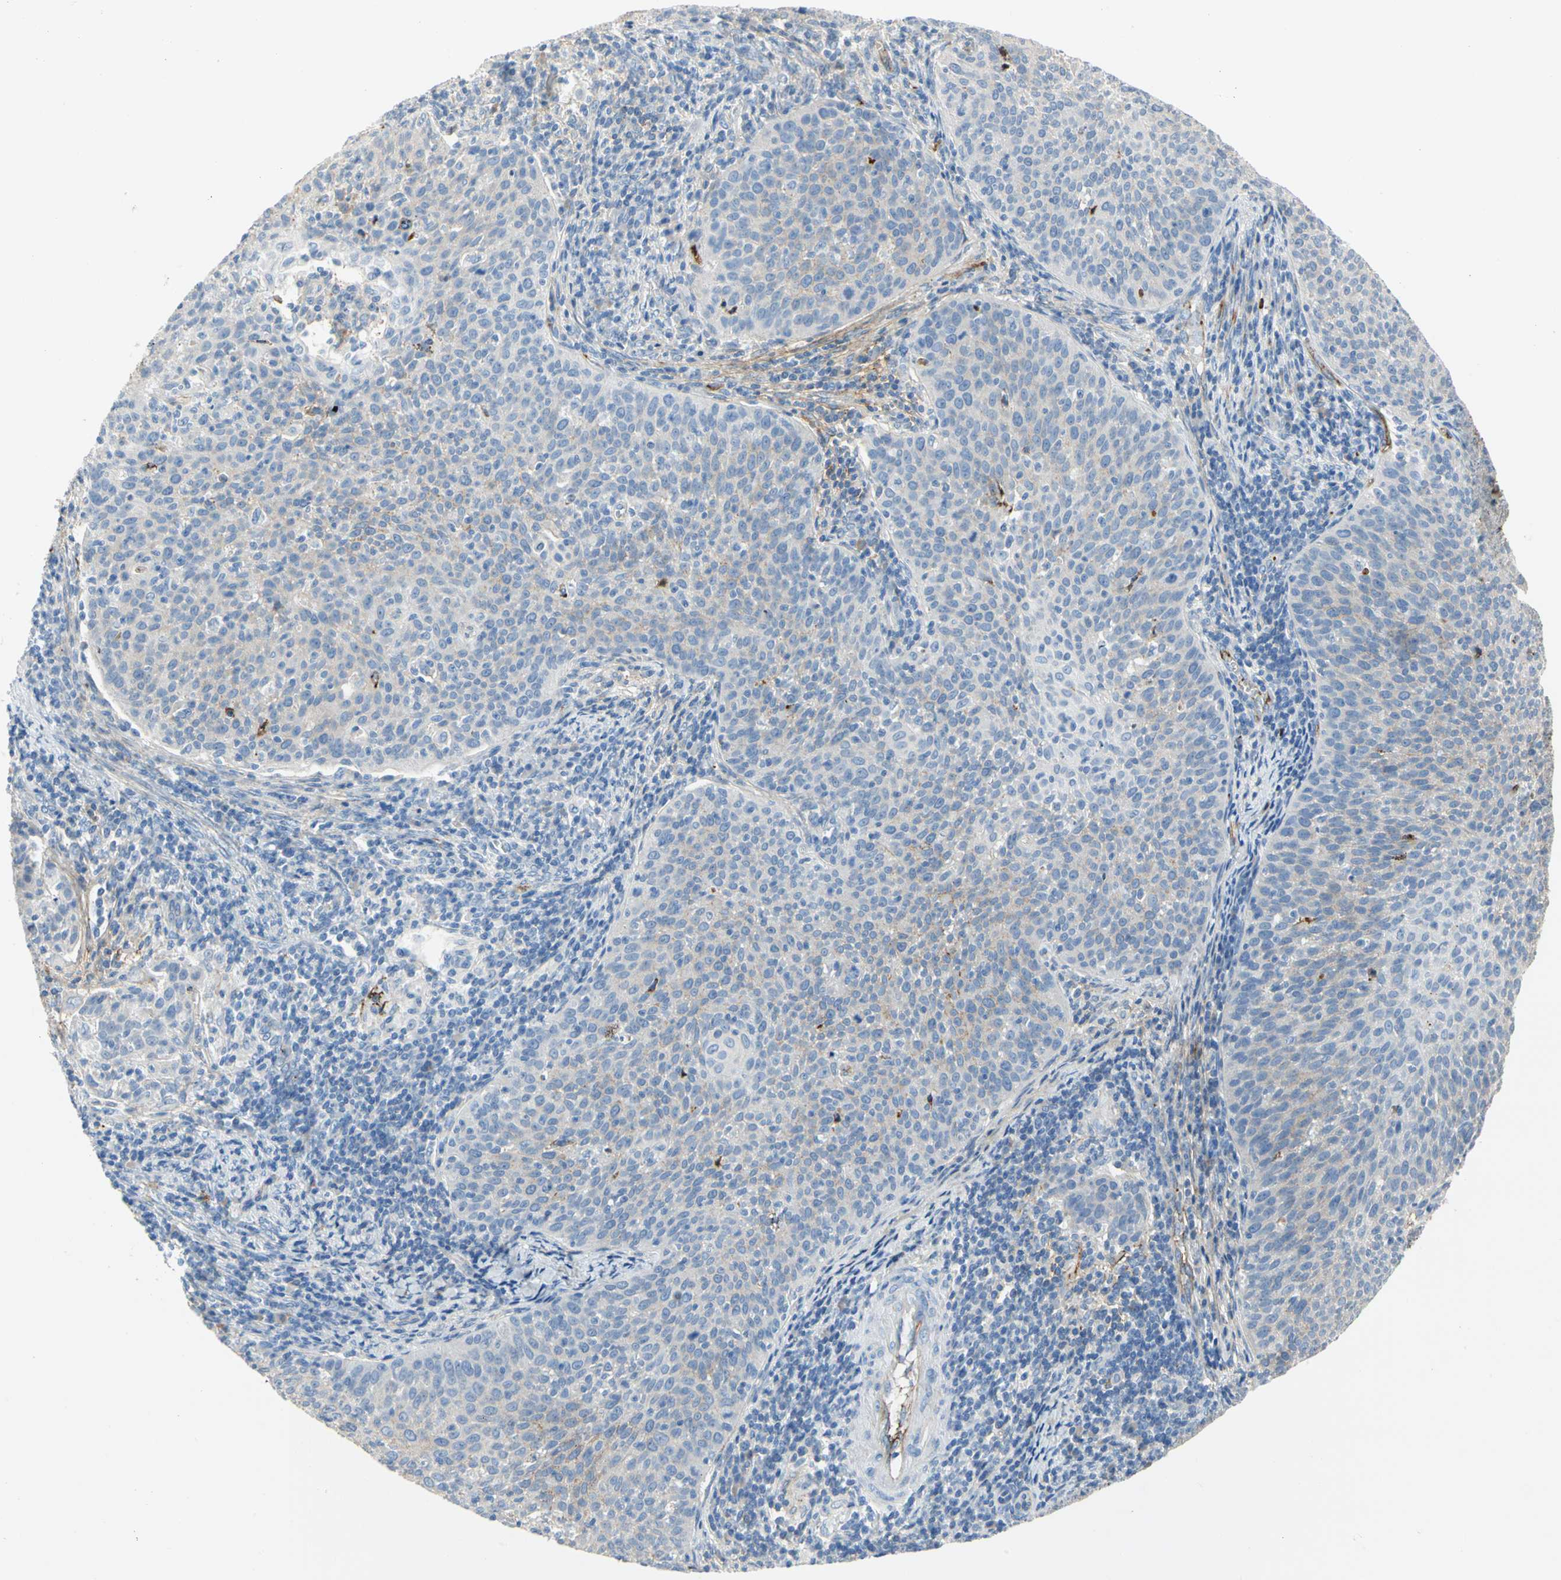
{"staining": {"intensity": "negative", "quantity": "none", "location": "none"}, "tissue": "cervical cancer", "cell_type": "Tumor cells", "image_type": "cancer", "snomed": [{"axis": "morphology", "description": "Squamous cell carcinoma, NOS"}, {"axis": "topography", "description": "Cervix"}], "caption": "Photomicrograph shows no significant protein expression in tumor cells of cervical squamous cell carcinoma.", "gene": "FGB", "patient": {"sex": "female", "age": 38}}